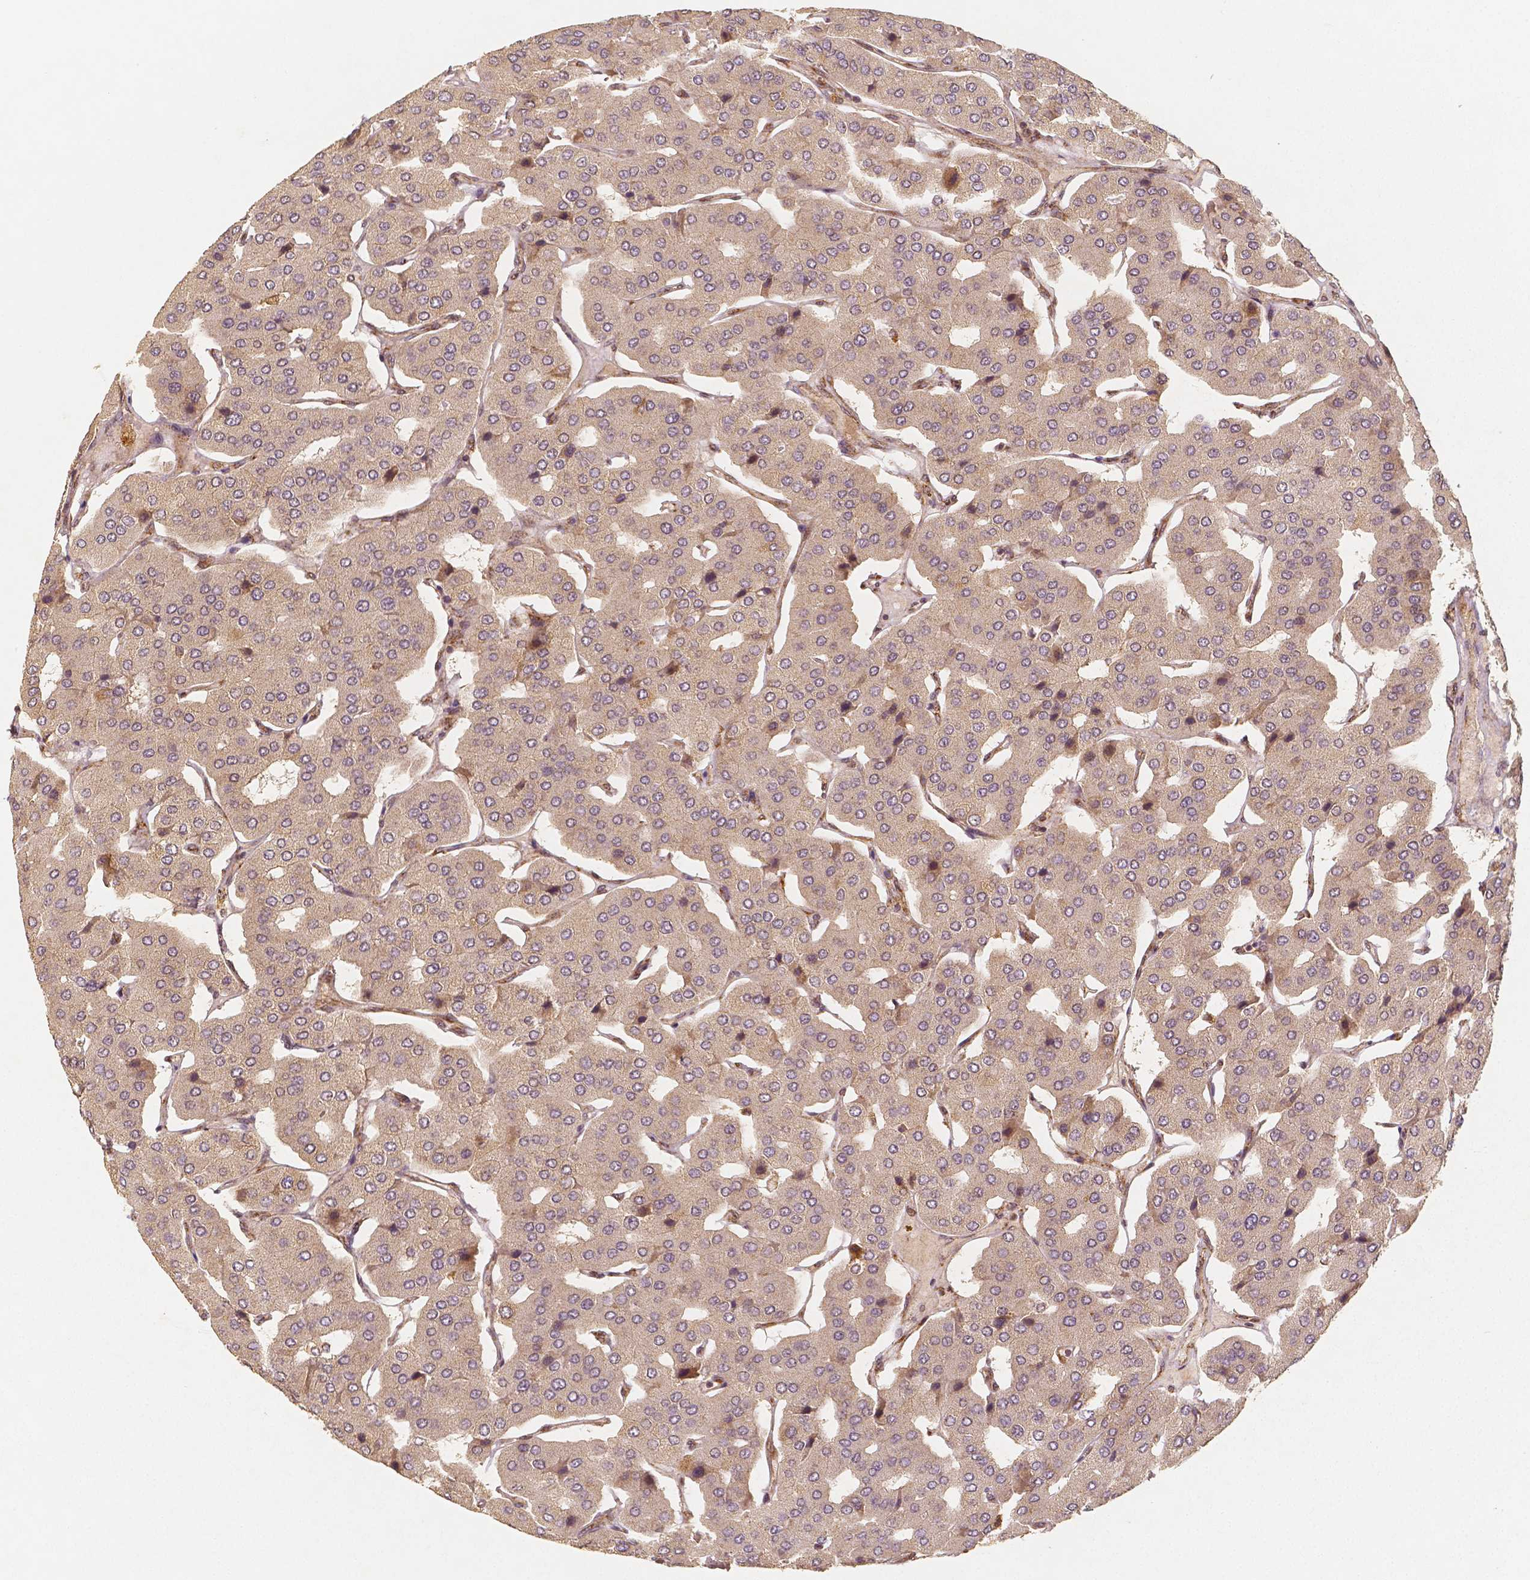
{"staining": {"intensity": "negative", "quantity": "none", "location": "none"}, "tissue": "parathyroid gland", "cell_type": "Glandular cells", "image_type": "normal", "snomed": [{"axis": "morphology", "description": "Normal tissue, NOS"}, {"axis": "morphology", "description": "Adenoma, NOS"}, {"axis": "topography", "description": "Parathyroid gland"}], "caption": "DAB immunohistochemical staining of benign human parathyroid gland shows no significant positivity in glandular cells. The staining was performed using DAB (3,3'-diaminobenzidine) to visualize the protein expression in brown, while the nuclei were stained in blue with hematoxylin (Magnification: 20x).", "gene": "PGAM5", "patient": {"sex": "female", "age": 86}}